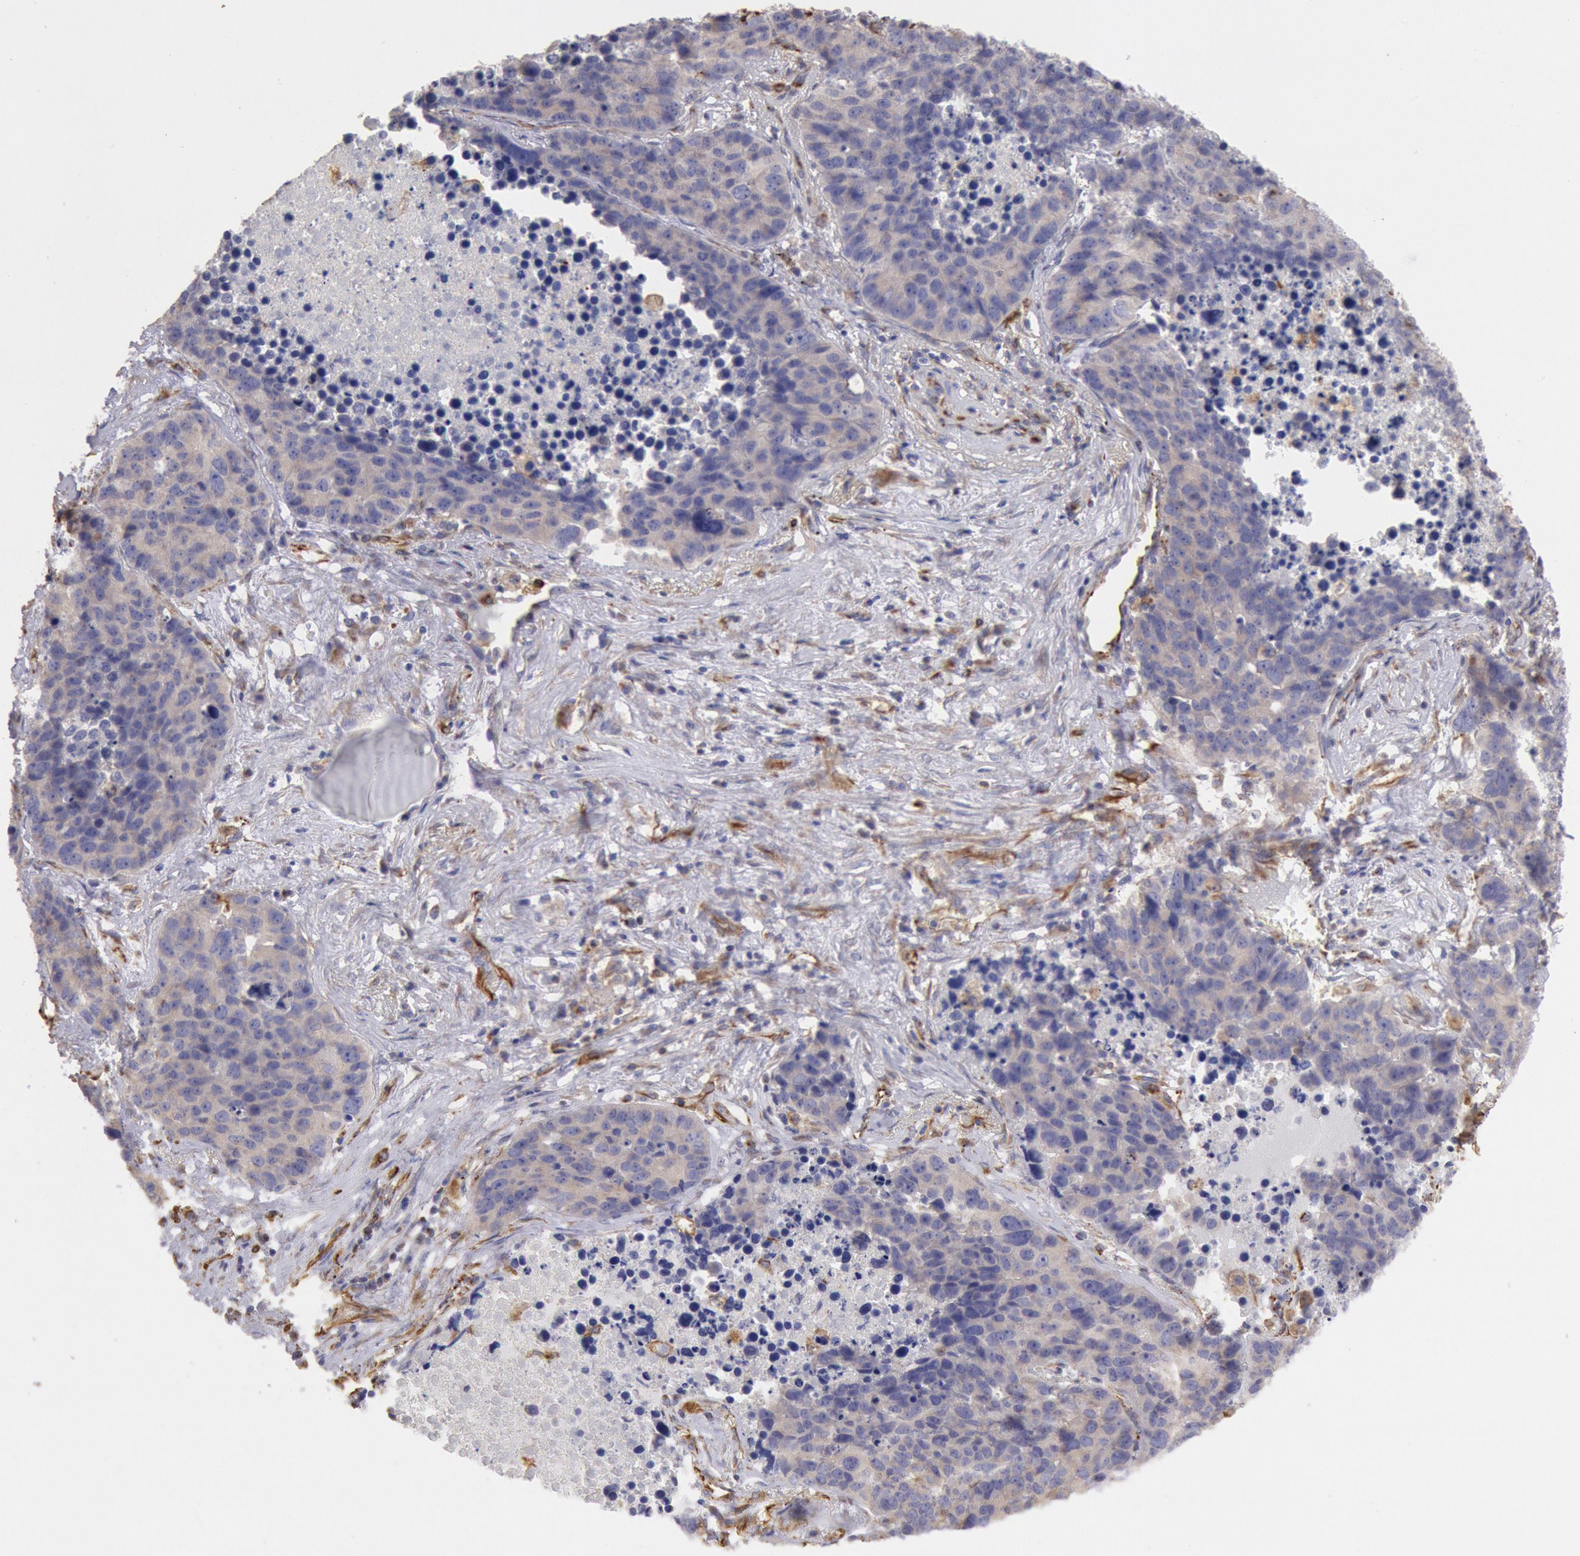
{"staining": {"intensity": "negative", "quantity": "none", "location": "none"}, "tissue": "lung cancer", "cell_type": "Tumor cells", "image_type": "cancer", "snomed": [{"axis": "morphology", "description": "Carcinoid, malignant, NOS"}, {"axis": "topography", "description": "Lung"}], "caption": "An immunohistochemistry (IHC) image of lung carcinoid (malignant) is shown. There is no staining in tumor cells of lung carcinoid (malignant).", "gene": "RNF139", "patient": {"sex": "male", "age": 60}}